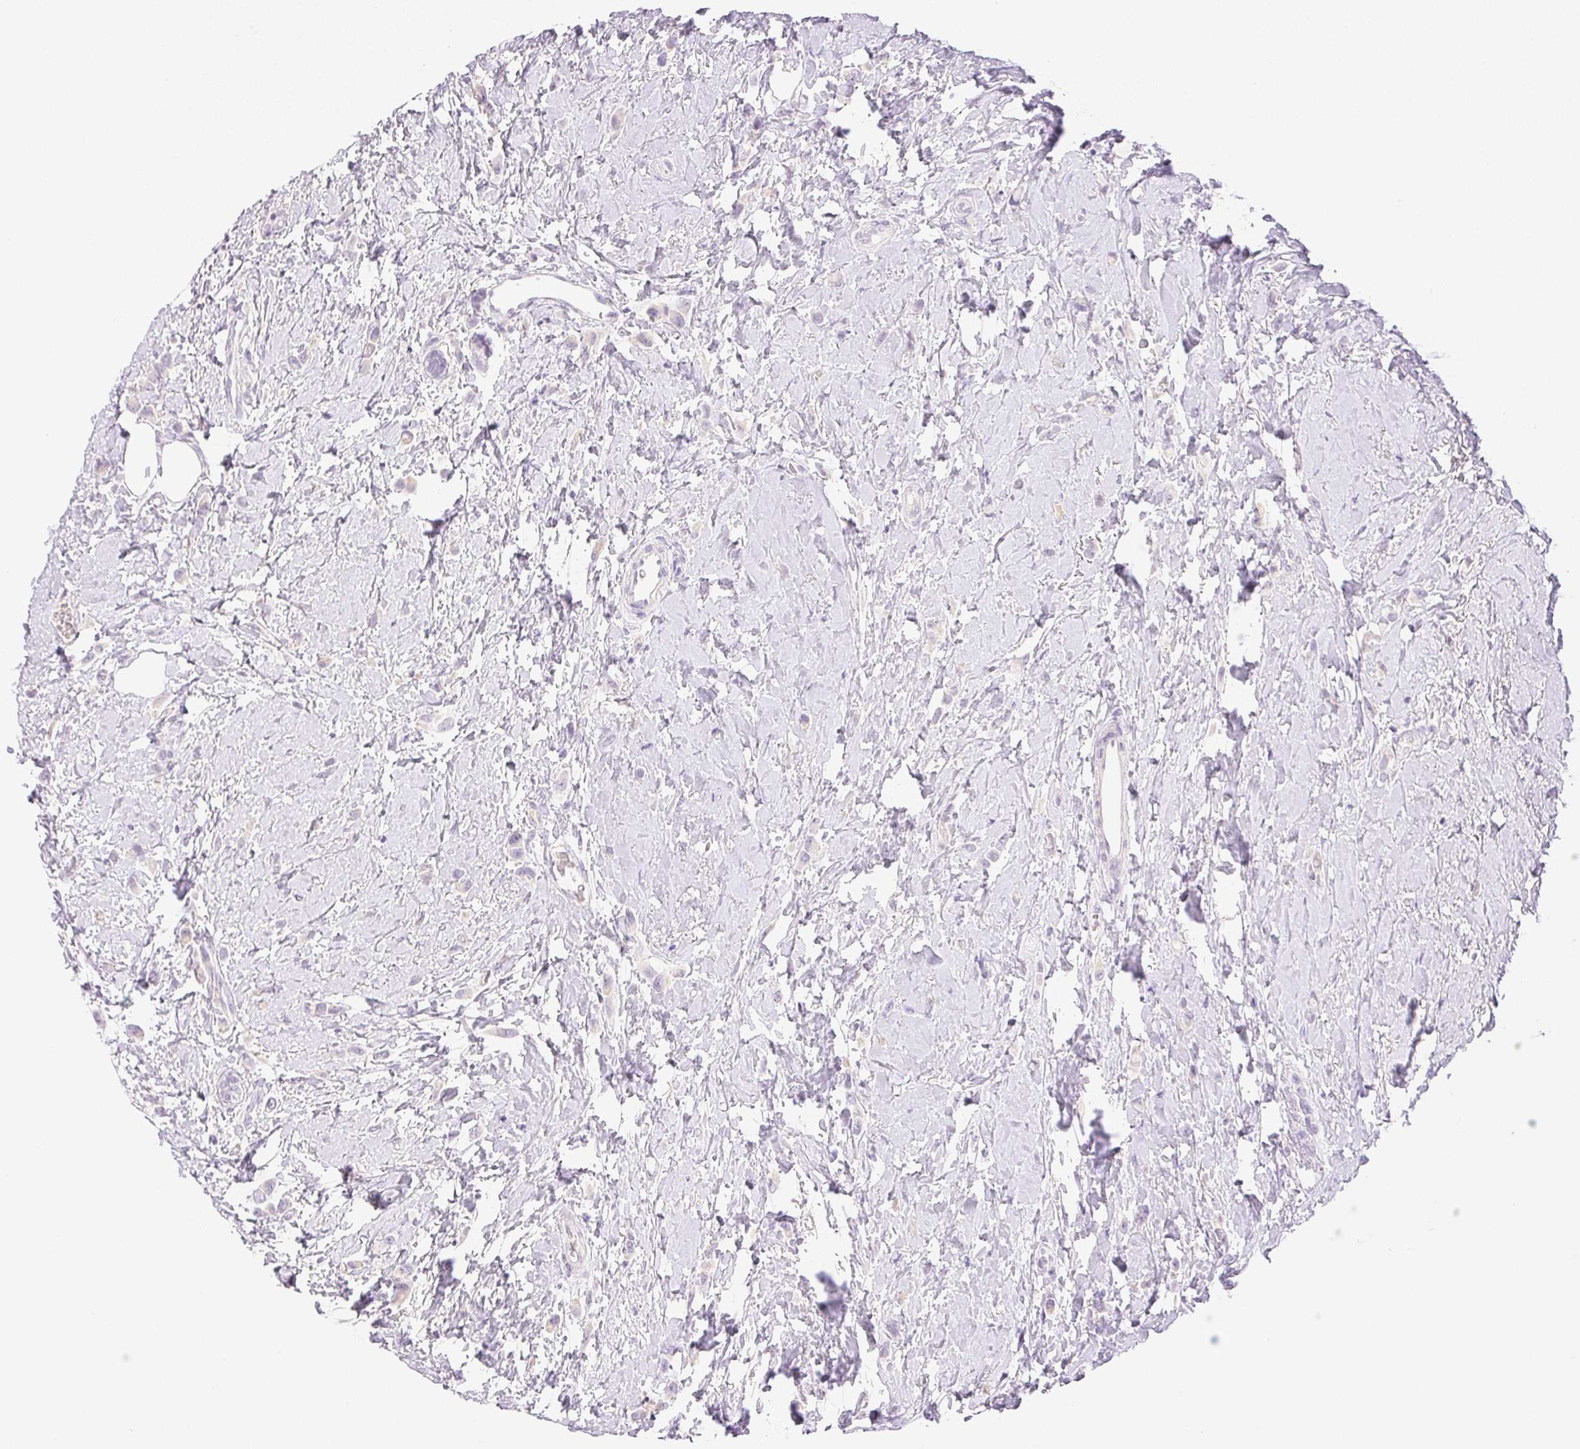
{"staining": {"intensity": "negative", "quantity": "none", "location": "none"}, "tissue": "breast cancer", "cell_type": "Tumor cells", "image_type": "cancer", "snomed": [{"axis": "morphology", "description": "Lobular carcinoma"}, {"axis": "topography", "description": "Breast"}], "caption": "An image of human breast lobular carcinoma is negative for staining in tumor cells.", "gene": "EMX2", "patient": {"sex": "female", "age": 66}}